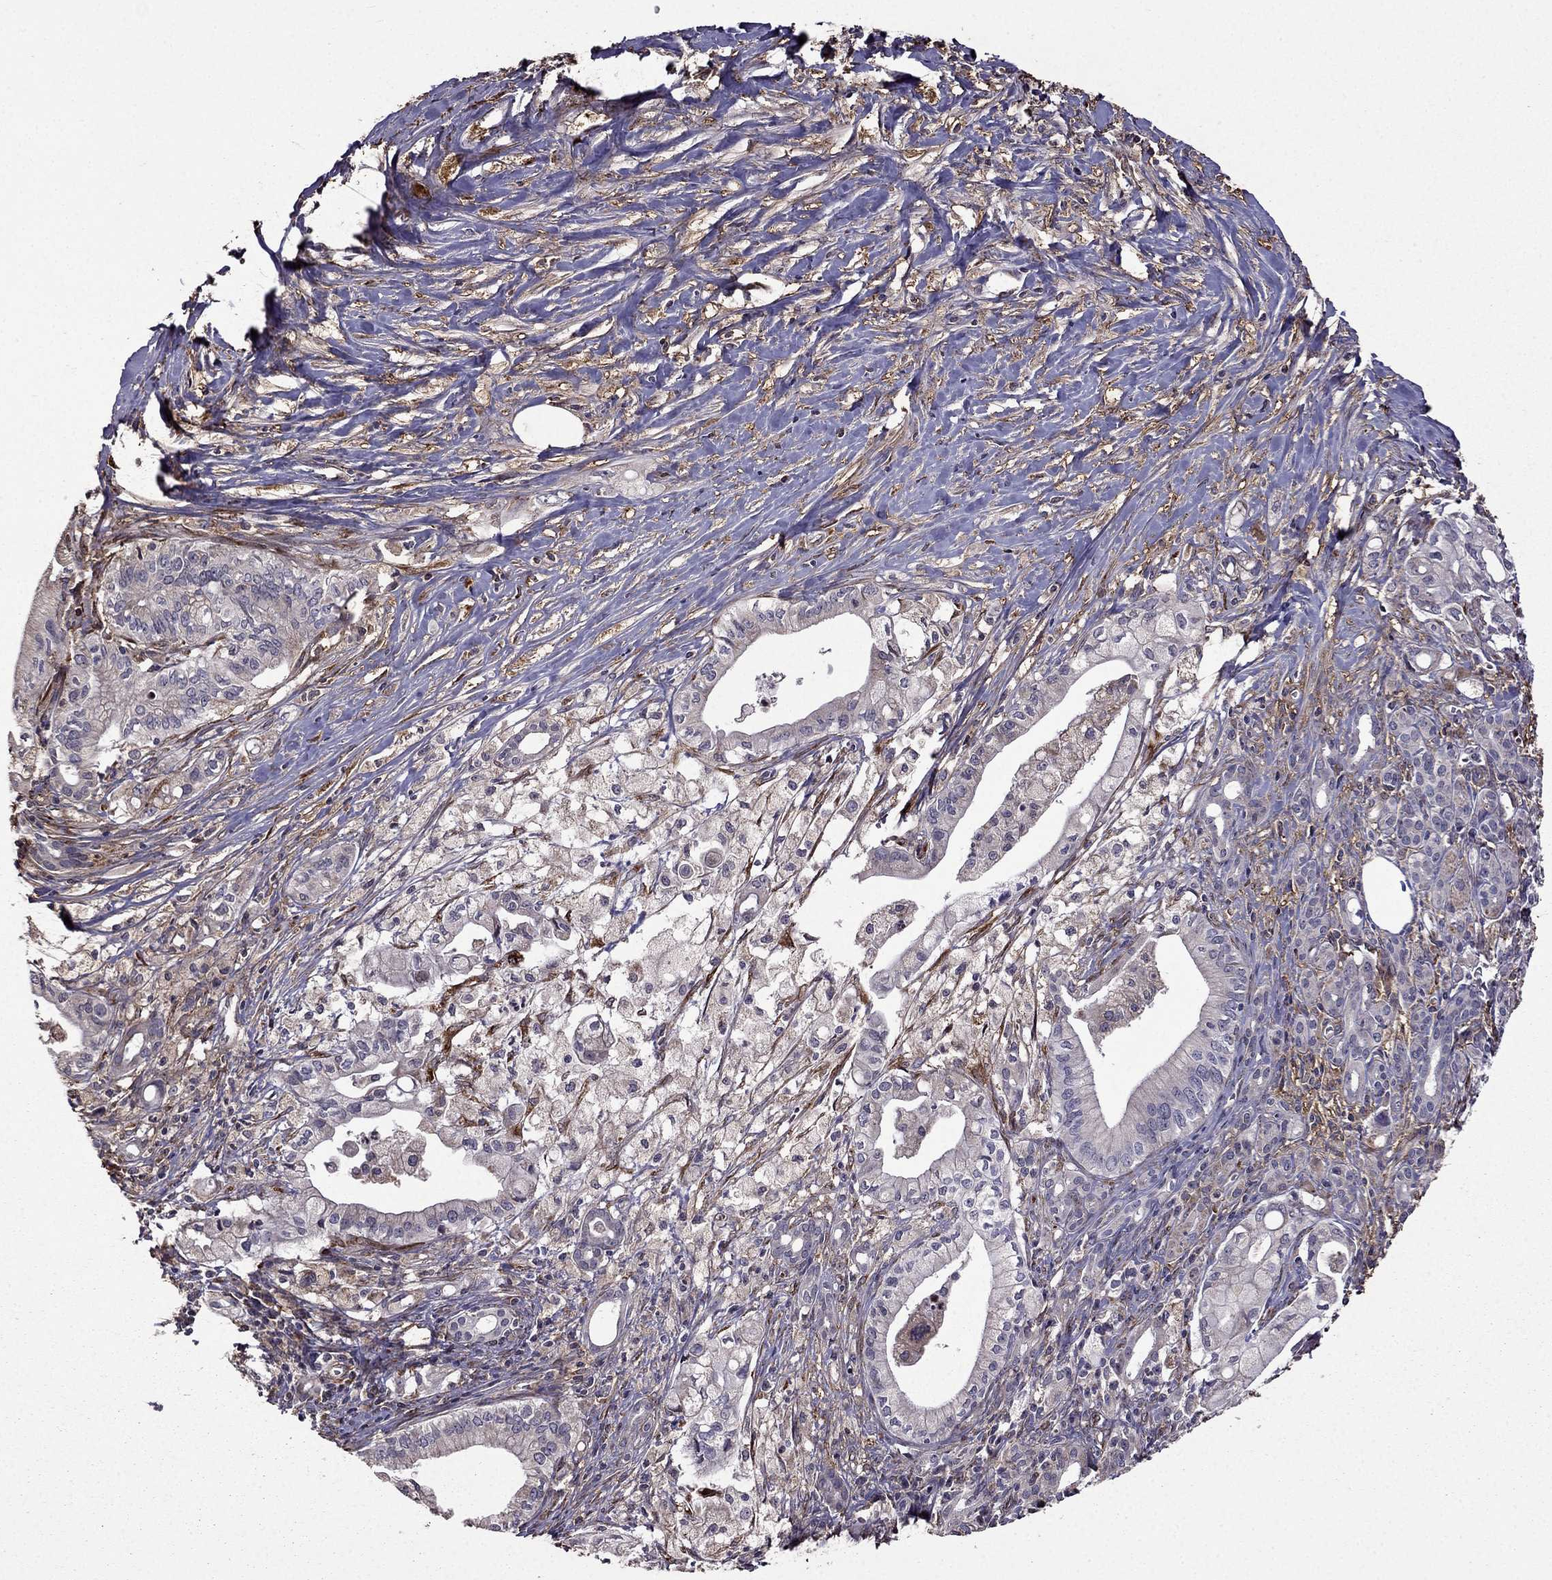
{"staining": {"intensity": "negative", "quantity": "none", "location": "none"}, "tissue": "pancreatic cancer", "cell_type": "Tumor cells", "image_type": "cancer", "snomed": [{"axis": "morphology", "description": "Adenocarcinoma, NOS"}, {"axis": "topography", "description": "Pancreas"}], "caption": "Pancreatic cancer was stained to show a protein in brown. There is no significant positivity in tumor cells. The staining is performed using DAB brown chromogen with nuclei counter-stained in using hematoxylin.", "gene": "IKBIP", "patient": {"sex": "male", "age": 71}}